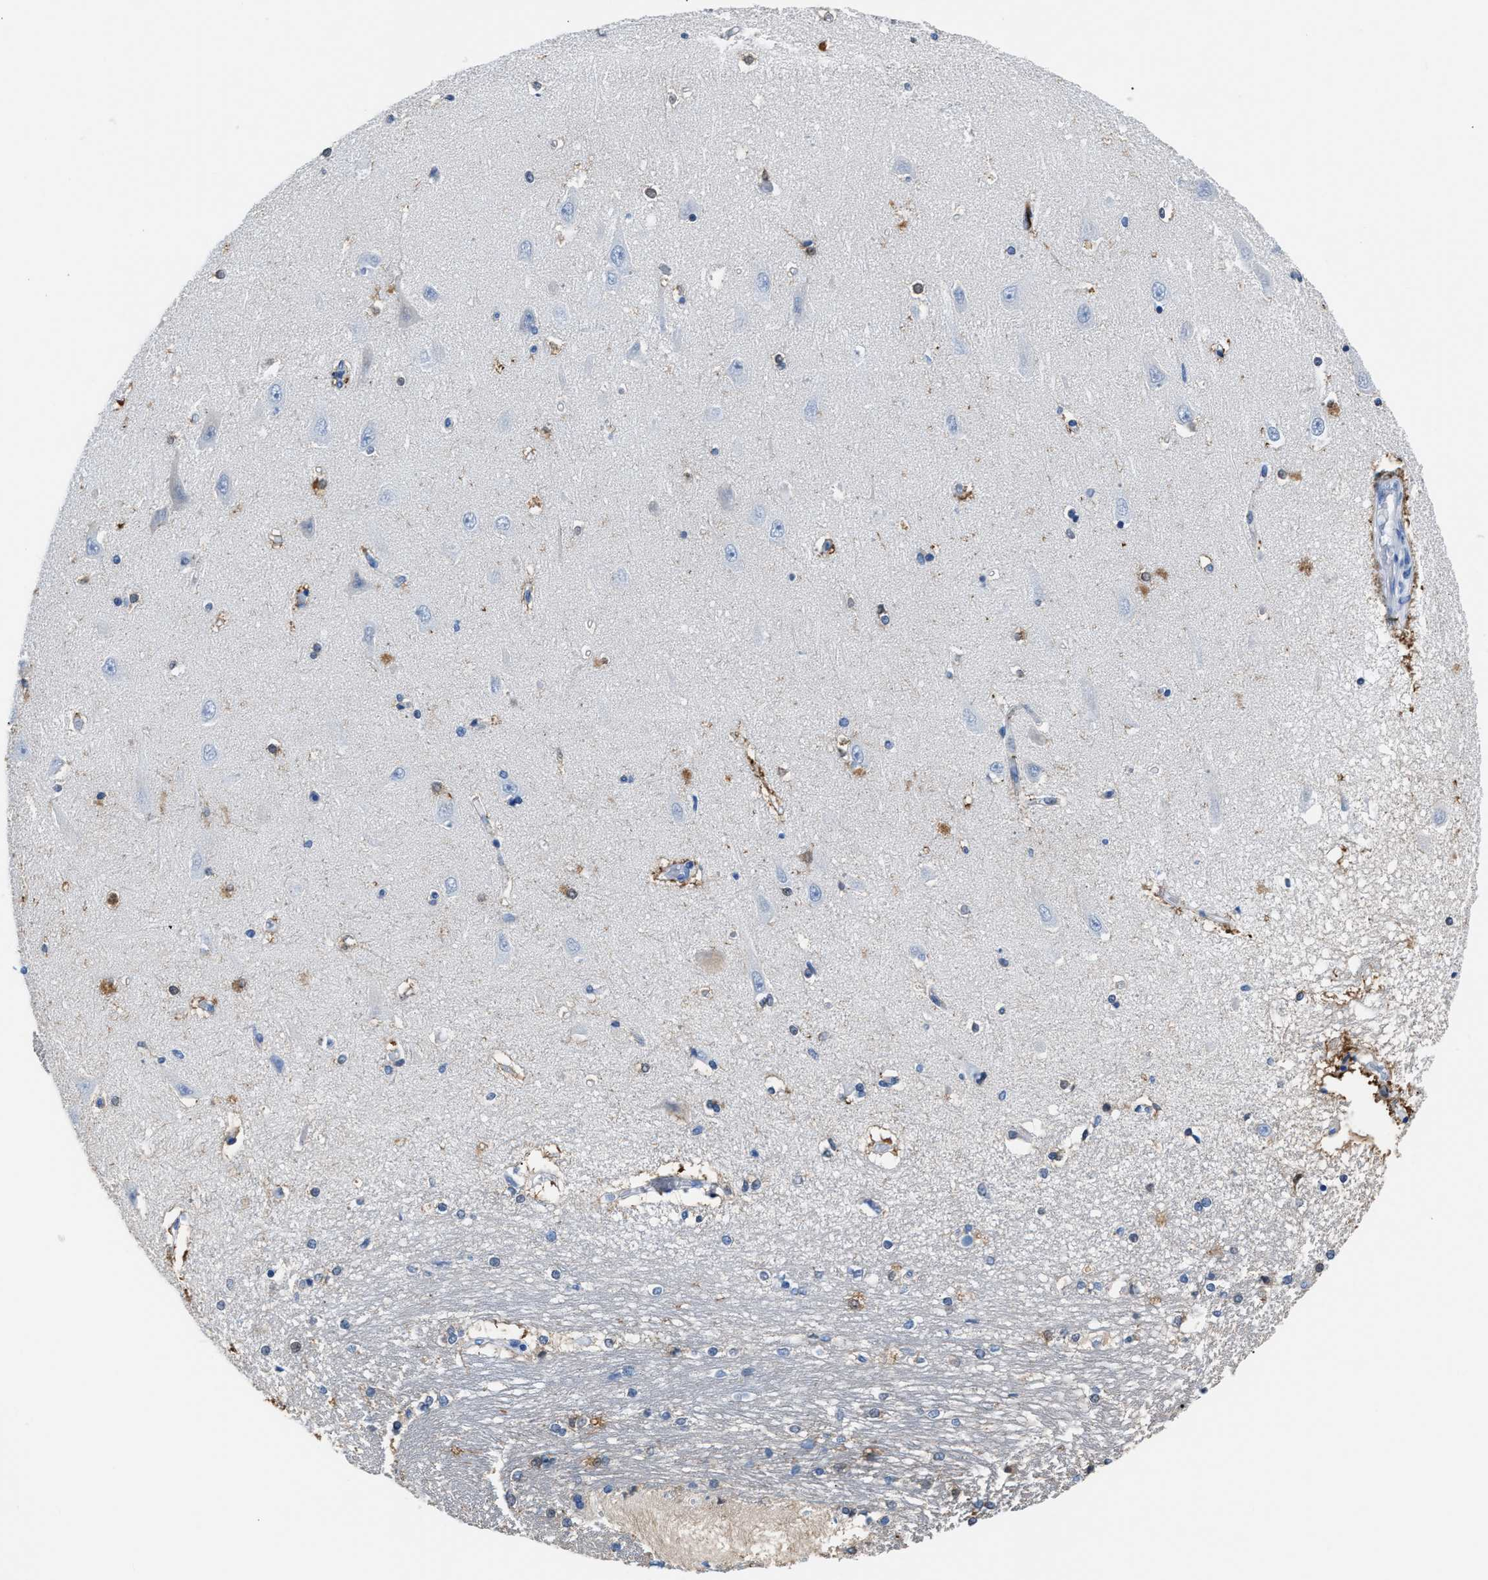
{"staining": {"intensity": "moderate", "quantity": "<25%", "location": "cytoplasmic/membranous,nuclear"}, "tissue": "hippocampus", "cell_type": "Glial cells", "image_type": "normal", "snomed": [{"axis": "morphology", "description": "Normal tissue, NOS"}, {"axis": "topography", "description": "Hippocampus"}], "caption": "IHC of normal human hippocampus displays low levels of moderate cytoplasmic/membranous,nuclear positivity in approximately <25% of glial cells.", "gene": "S100P", "patient": {"sex": "male", "age": 45}}